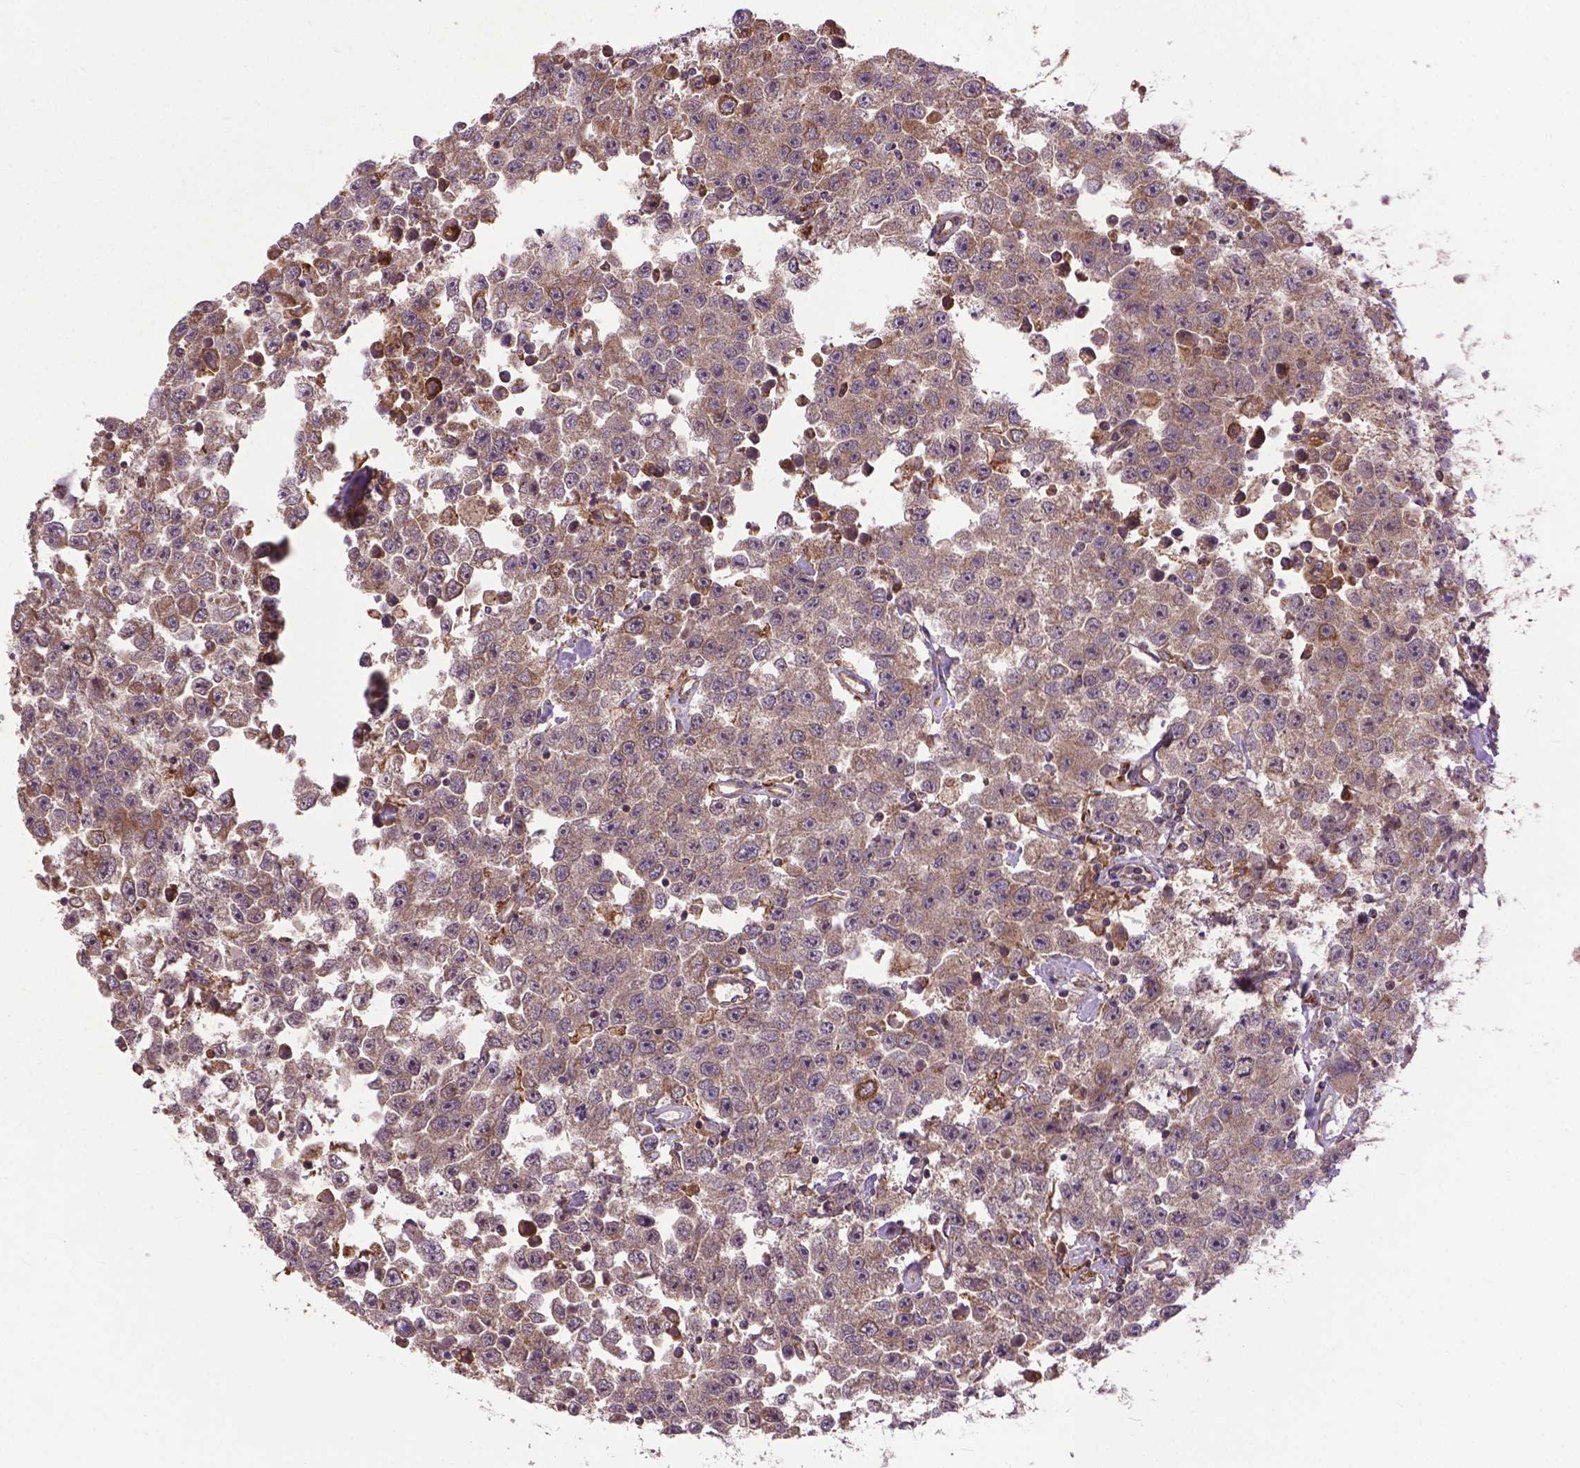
{"staining": {"intensity": "moderate", "quantity": ">75%", "location": "cytoplasmic/membranous"}, "tissue": "testis cancer", "cell_type": "Tumor cells", "image_type": "cancer", "snomed": [{"axis": "morphology", "description": "Seminoma, NOS"}, {"axis": "topography", "description": "Testis"}], "caption": "Moderate cytoplasmic/membranous positivity for a protein is identified in about >75% of tumor cells of testis cancer (seminoma) using immunohistochemistry (IHC).", "gene": "ZNF616", "patient": {"sex": "male", "age": 52}}